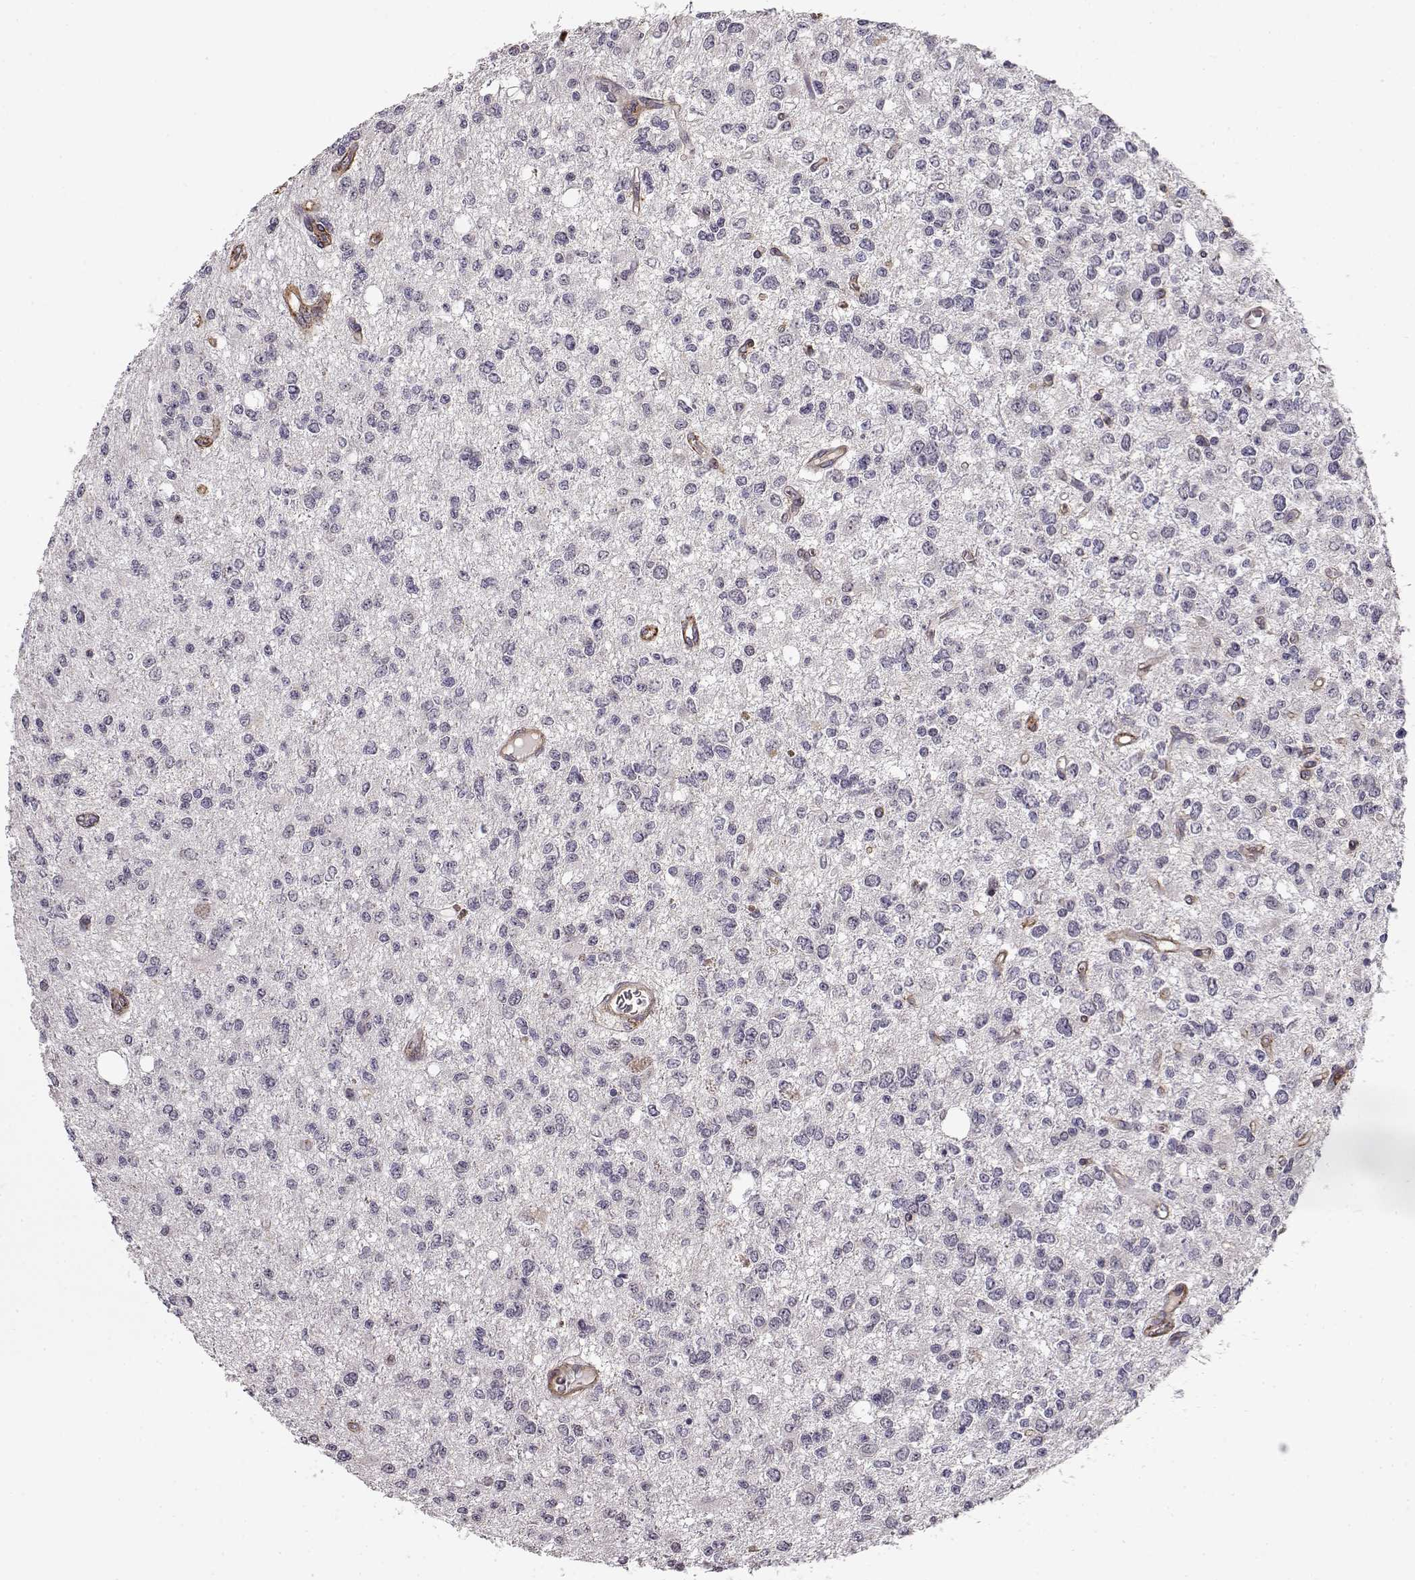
{"staining": {"intensity": "negative", "quantity": "none", "location": "none"}, "tissue": "glioma", "cell_type": "Tumor cells", "image_type": "cancer", "snomed": [{"axis": "morphology", "description": "Glioma, malignant, Low grade"}, {"axis": "topography", "description": "Brain"}], "caption": "This is an immunohistochemistry (IHC) photomicrograph of malignant glioma (low-grade). There is no positivity in tumor cells.", "gene": "IFITM1", "patient": {"sex": "male", "age": 67}}